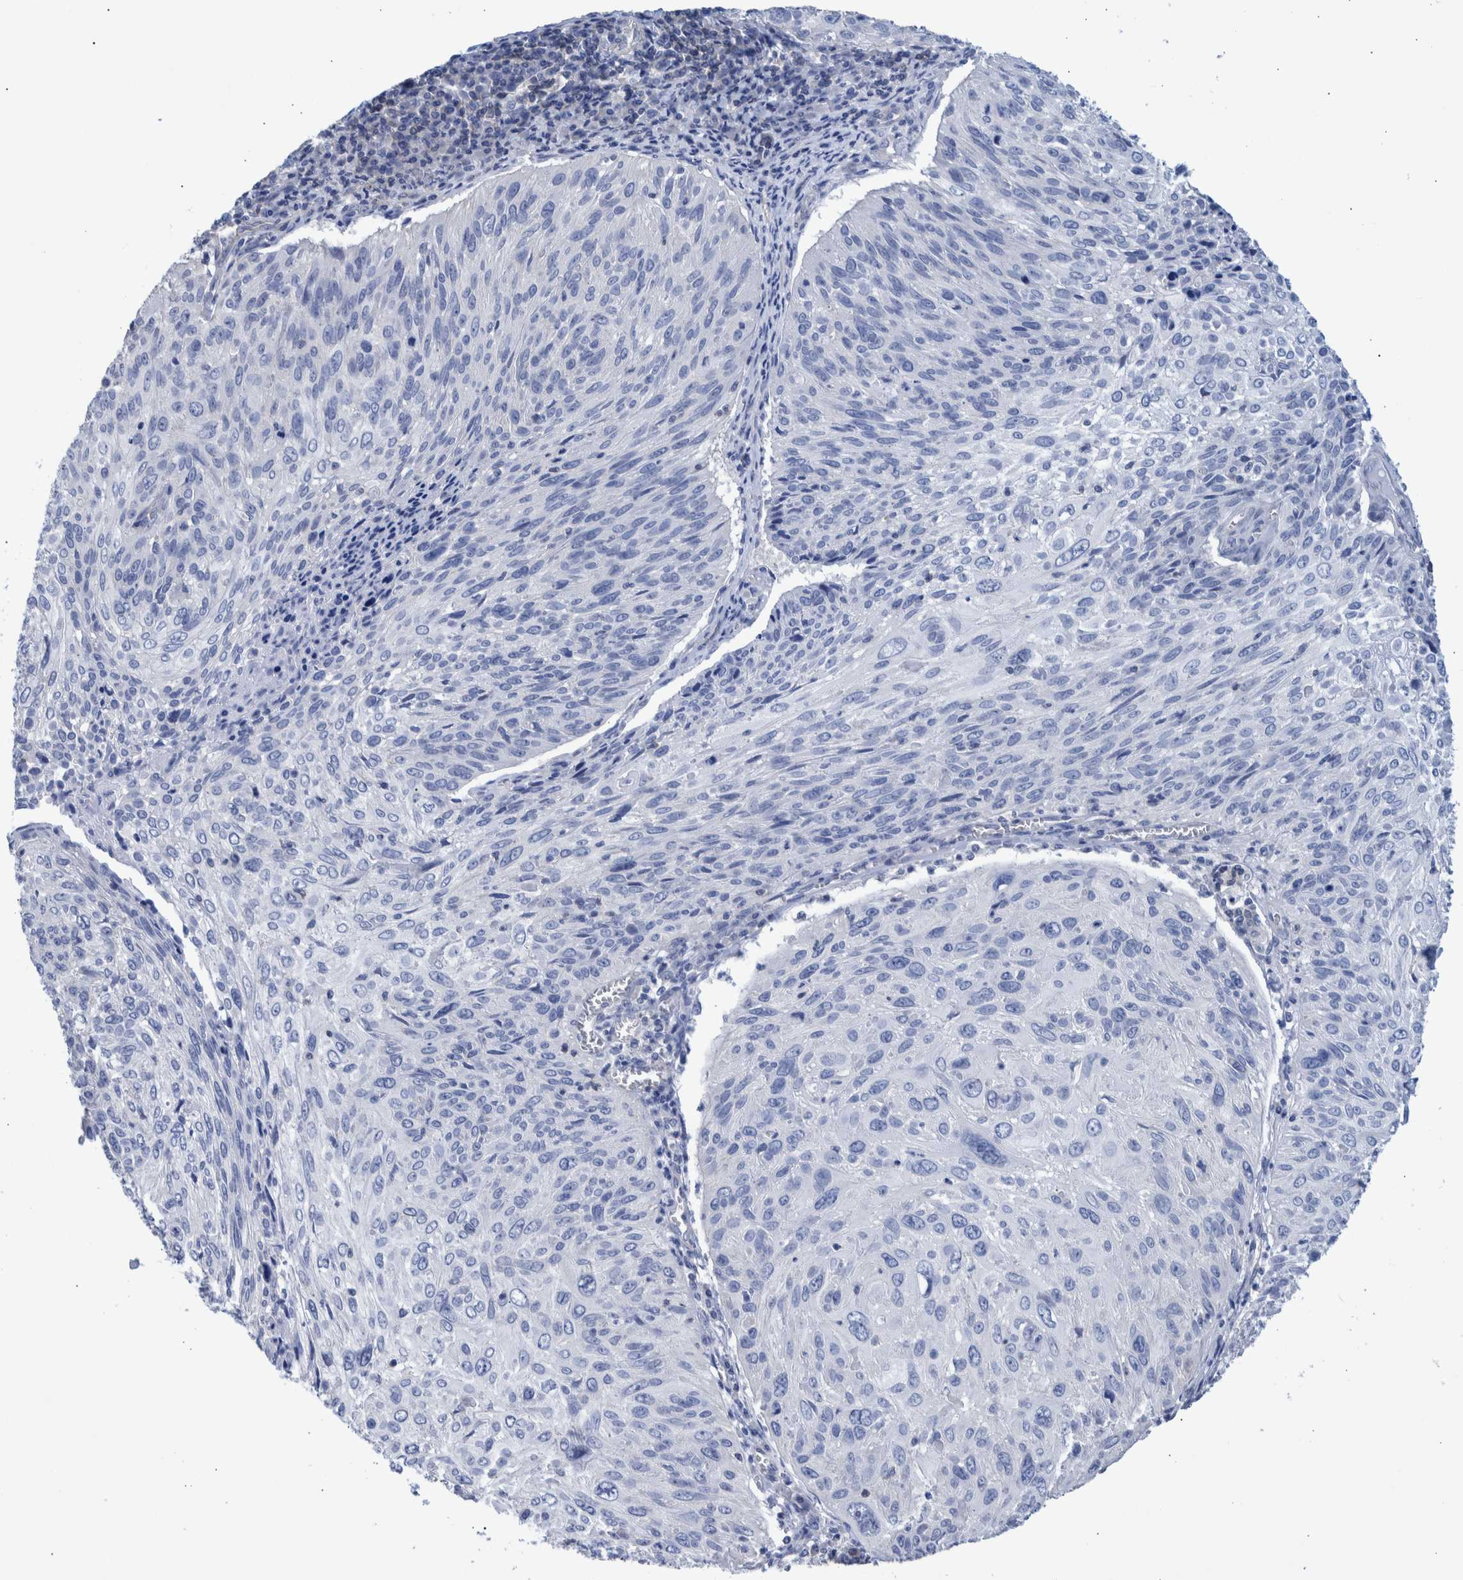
{"staining": {"intensity": "negative", "quantity": "none", "location": "none"}, "tissue": "cervical cancer", "cell_type": "Tumor cells", "image_type": "cancer", "snomed": [{"axis": "morphology", "description": "Squamous cell carcinoma, NOS"}, {"axis": "topography", "description": "Cervix"}], "caption": "IHC micrograph of human cervical squamous cell carcinoma stained for a protein (brown), which reveals no positivity in tumor cells. (Brightfield microscopy of DAB (3,3'-diaminobenzidine) immunohistochemistry (IHC) at high magnification).", "gene": "PPP3CC", "patient": {"sex": "female", "age": 51}}